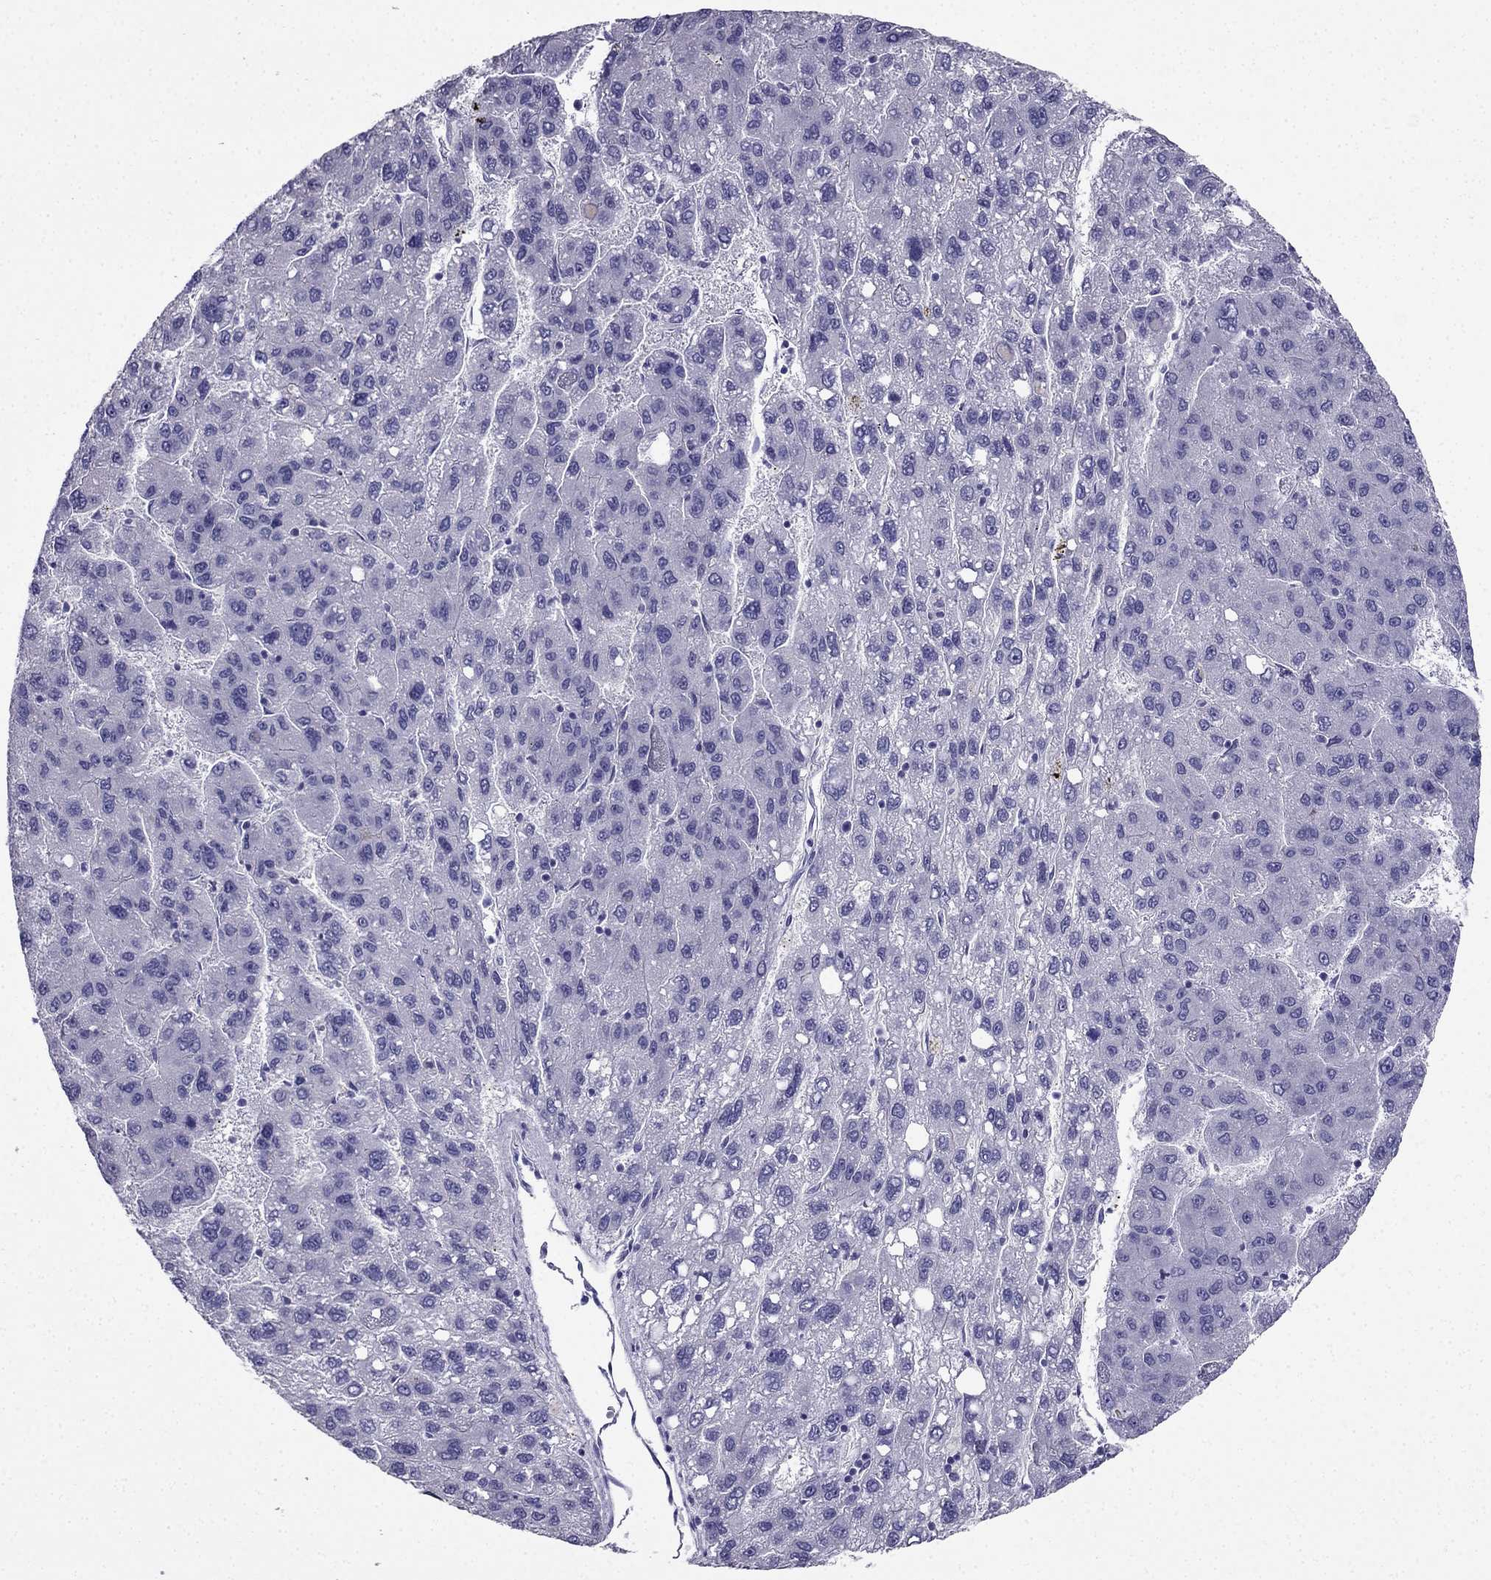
{"staining": {"intensity": "negative", "quantity": "none", "location": "none"}, "tissue": "liver cancer", "cell_type": "Tumor cells", "image_type": "cancer", "snomed": [{"axis": "morphology", "description": "Carcinoma, Hepatocellular, NOS"}, {"axis": "topography", "description": "Liver"}], "caption": "Immunohistochemistry micrograph of human hepatocellular carcinoma (liver) stained for a protein (brown), which reveals no expression in tumor cells.", "gene": "PTH", "patient": {"sex": "female", "age": 82}}